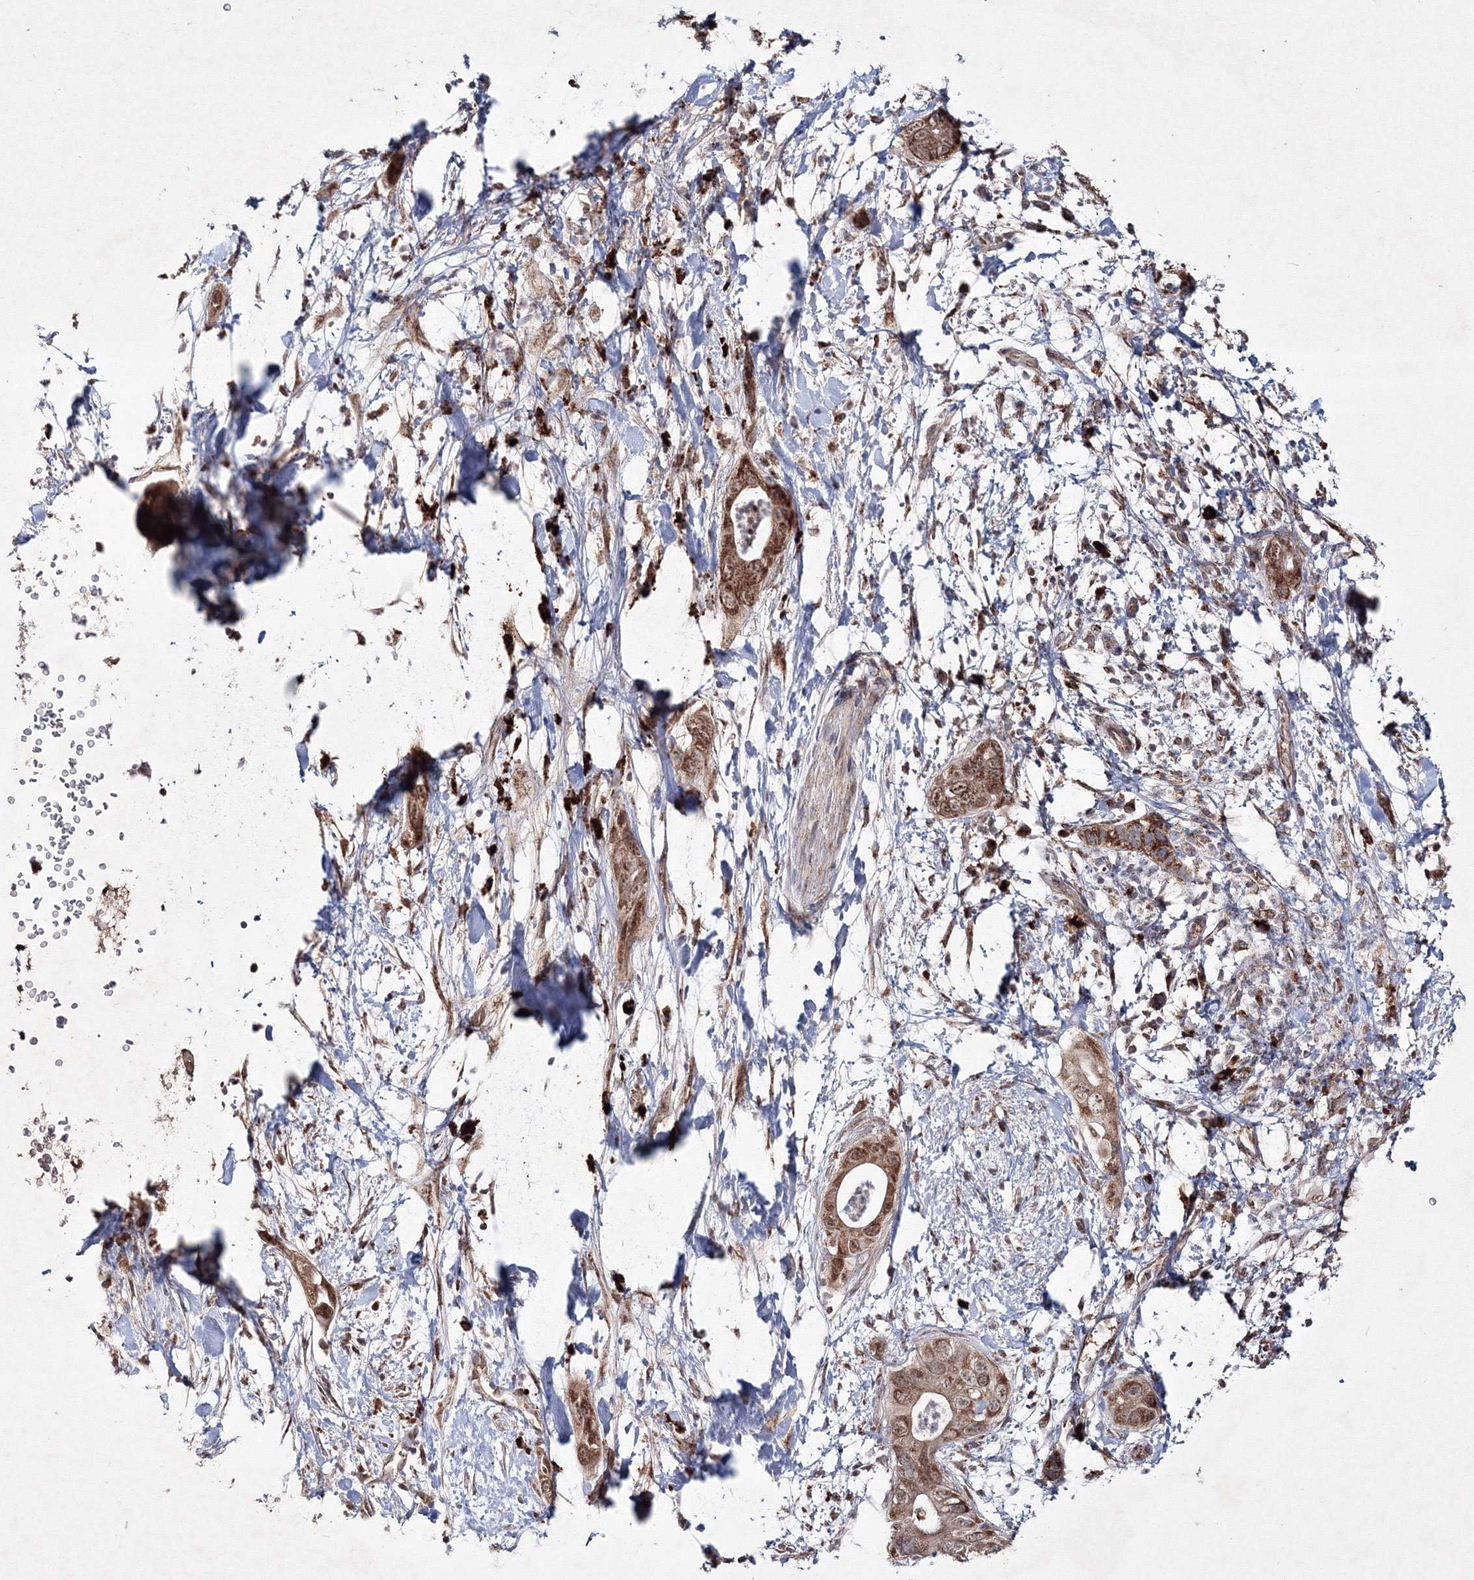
{"staining": {"intensity": "moderate", "quantity": ">75%", "location": "cytoplasmic/membranous,nuclear"}, "tissue": "pancreatic cancer", "cell_type": "Tumor cells", "image_type": "cancer", "snomed": [{"axis": "morphology", "description": "Adenocarcinoma, NOS"}, {"axis": "topography", "description": "Pancreas"}], "caption": "Pancreatic cancer stained with a brown dye displays moderate cytoplasmic/membranous and nuclear positive positivity in approximately >75% of tumor cells.", "gene": "PEX13", "patient": {"sex": "female", "age": 78}}